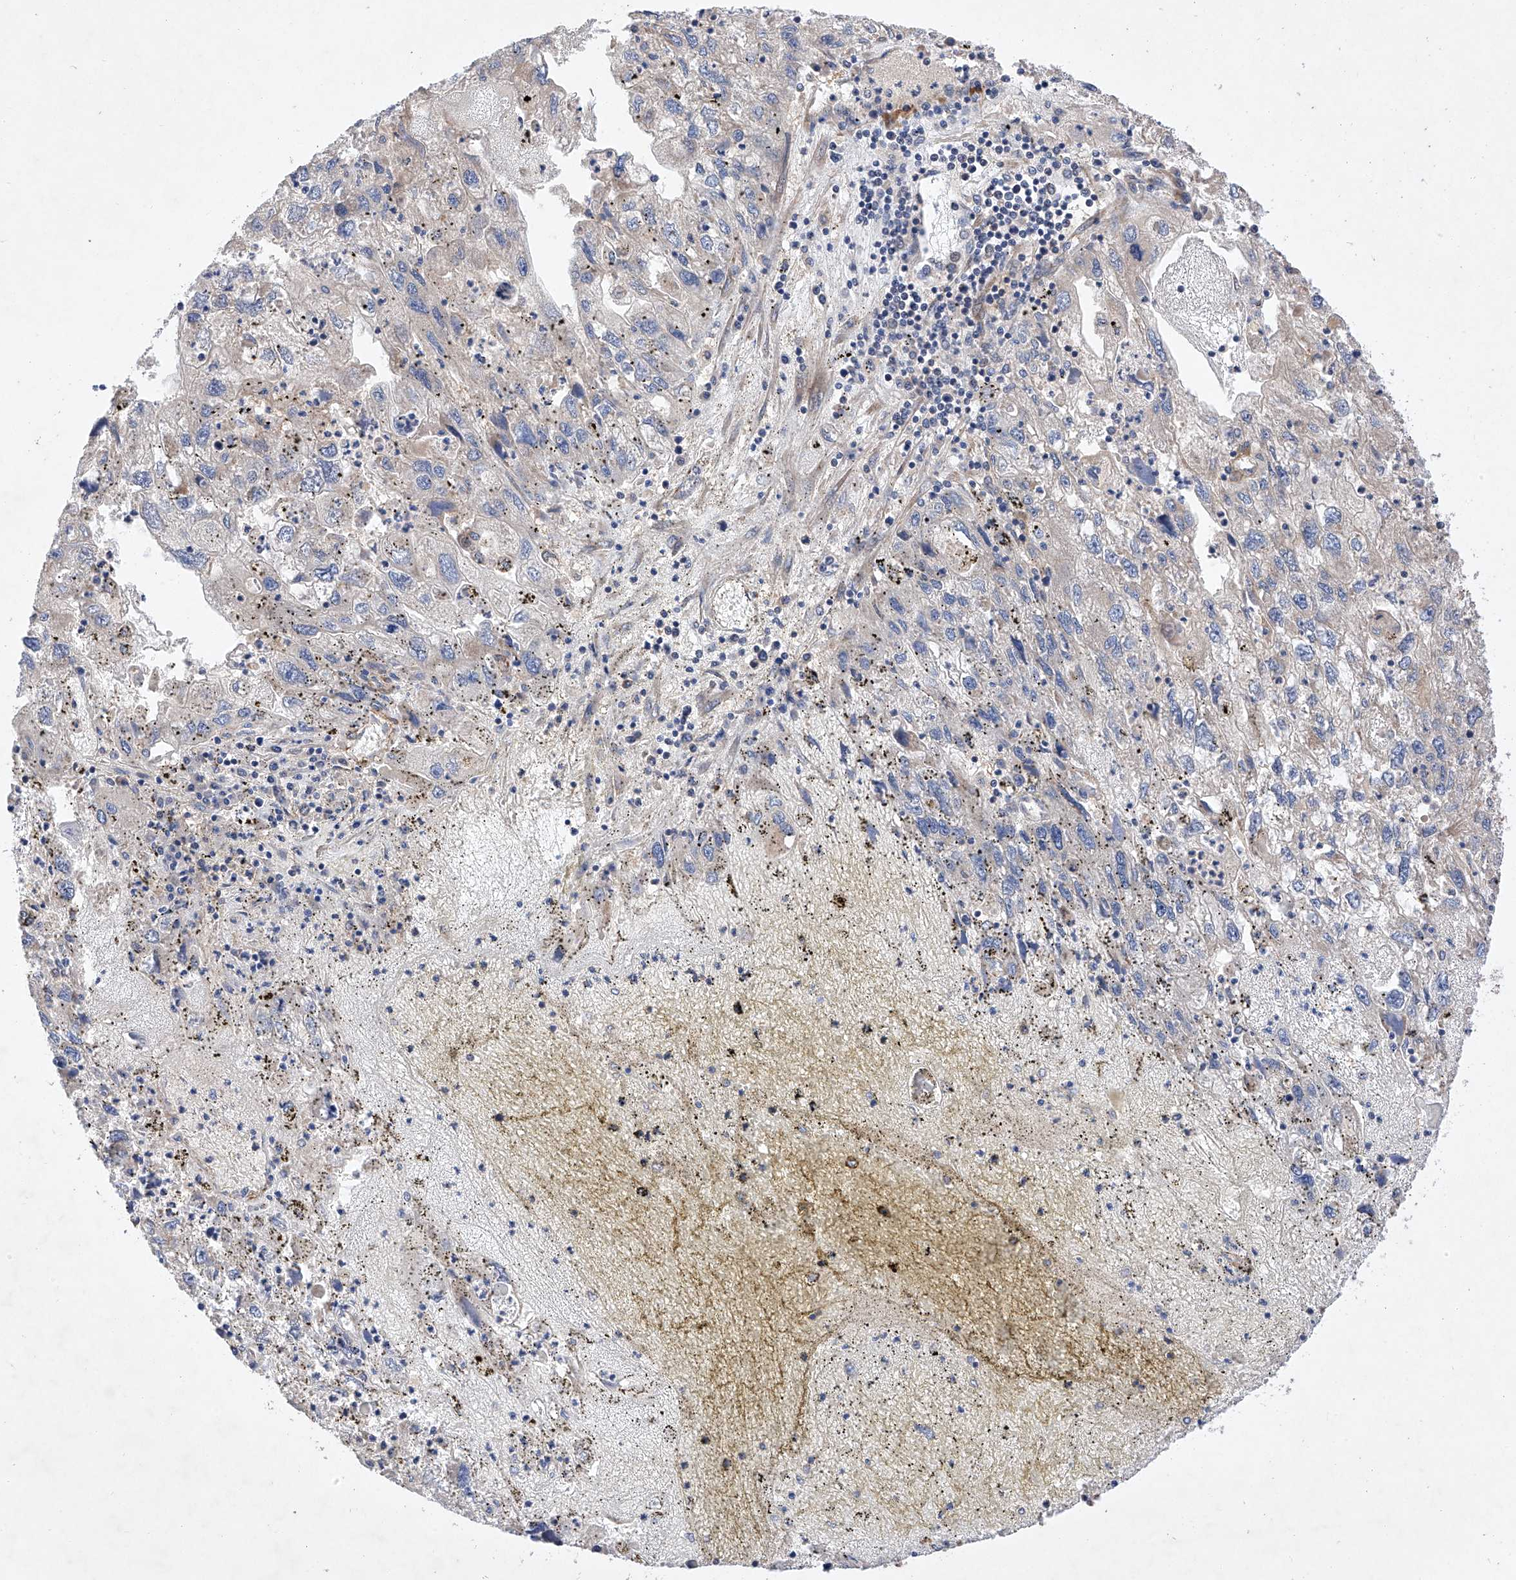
{"staining": {"intensity": "weak", "quantity": "<25%", "location": "cytoplasmic/membranous"}, "tissue": "endometrial cancer", "cell_type": "Tumor cells", "image_type": "cancer", "snomed": [{"axis": "morphology", "description": "Adenocarcinoma, NOS"}, {"axis": "topography", "description": "Endometrium"}], "caption": "This histopathology image is of endometrial adenocarcinoma stained with immunohistochemistry (IHC) to label a protein in brown with the nuclei are counter-stained blue. There is no positivity in tumor cells.", "gene": "RAB23", "patient": {"sex": "female", "age": 49}}